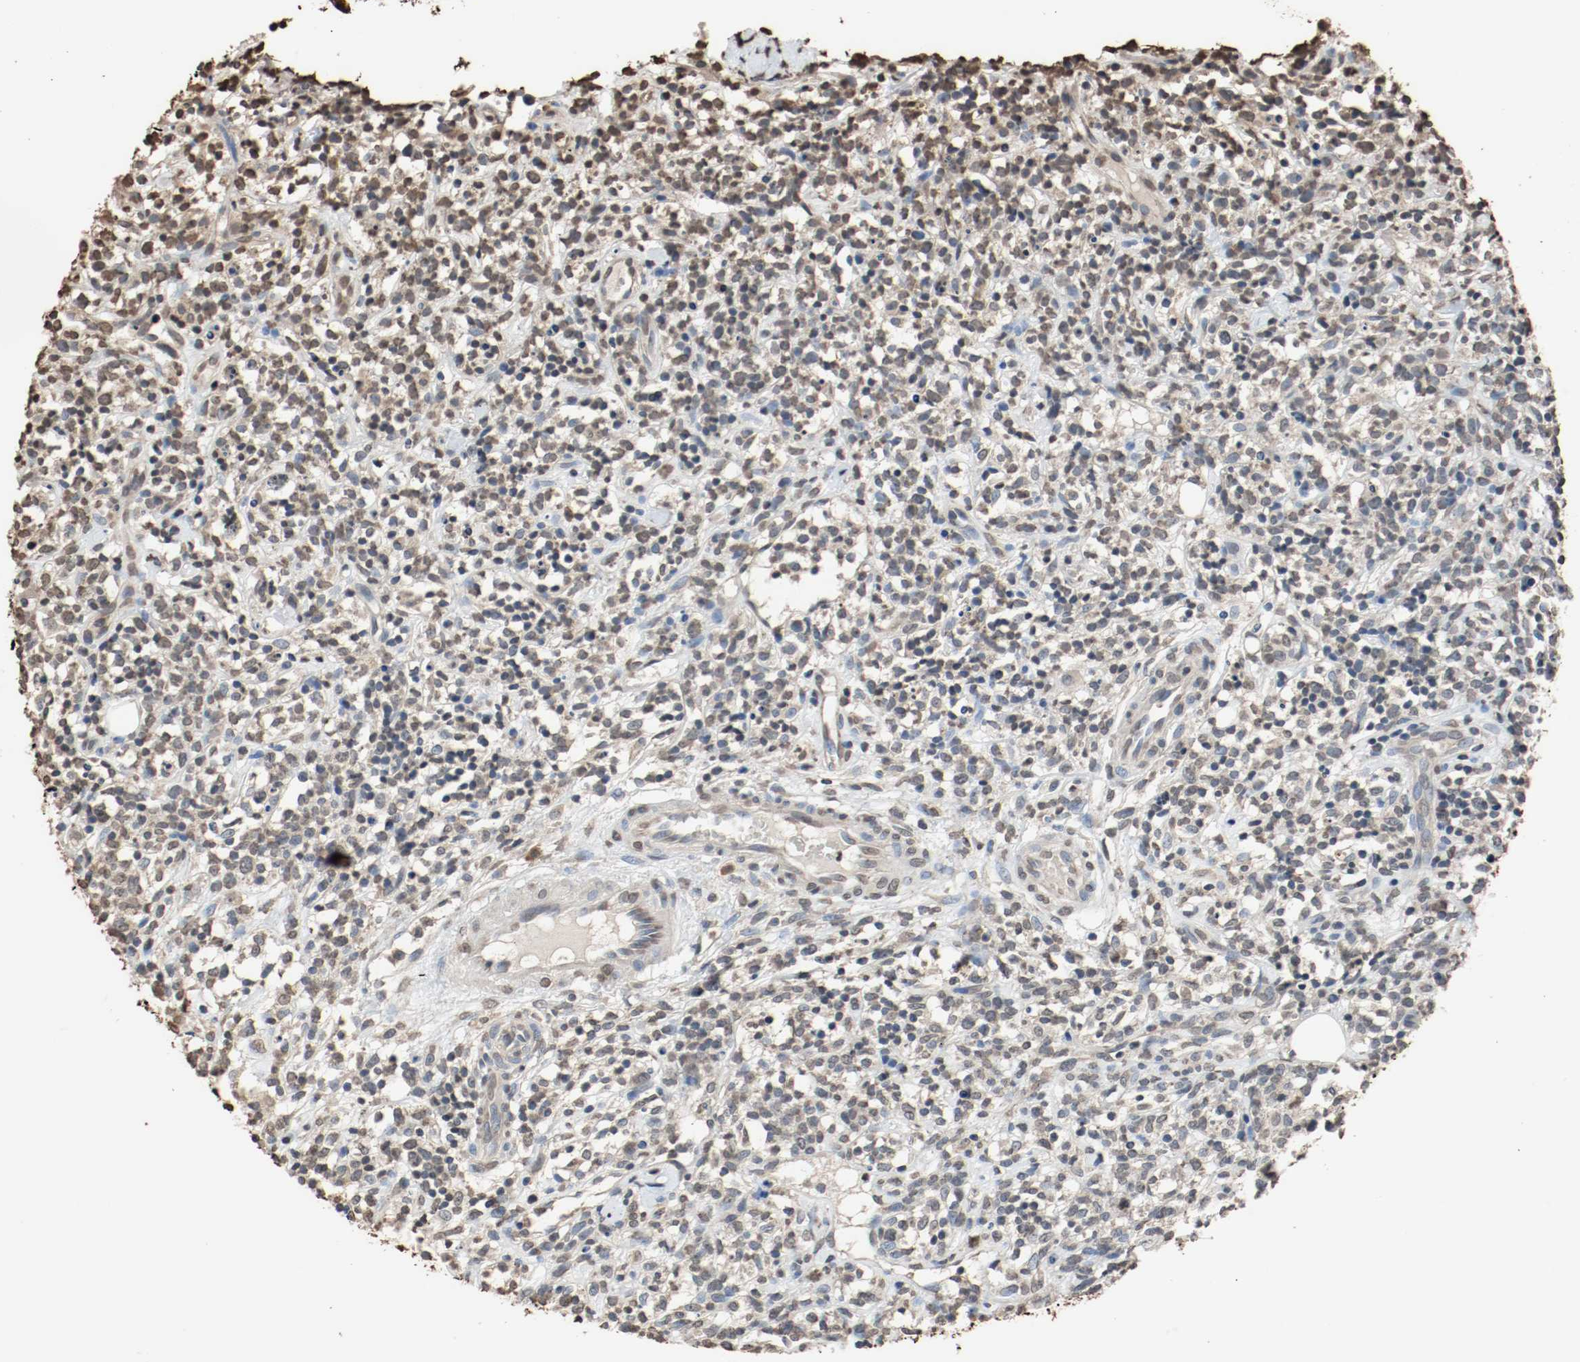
{"staining": {"intensity": "weak", "quantity": "25%-75%", "location": "cytoplasmic/membranous"}, "tissue": "lymphoma", "cell_type": "Tumor cells", "image_type": "cancer", "snomed": [{"axis": "morphology", "description": "Malignant lymphoma, non-Hodgkin's type, High grade"}, {"axis": "topography", "description": "Lymph node"}], "caption": "Weak cytoplasmic/membranous positivity is appreciated in approximately 25%-75% of tumor cells in malignant lymphoma, non-Hodgkin's type (high-grade). The staining was performed using DAB to visualize the protein expression in brown, while the nuclei were stained in blue with hematoxylin (Magnification: 20x).", "gene": "RTN4", "patient": {"sex": "female", "age": 73}}